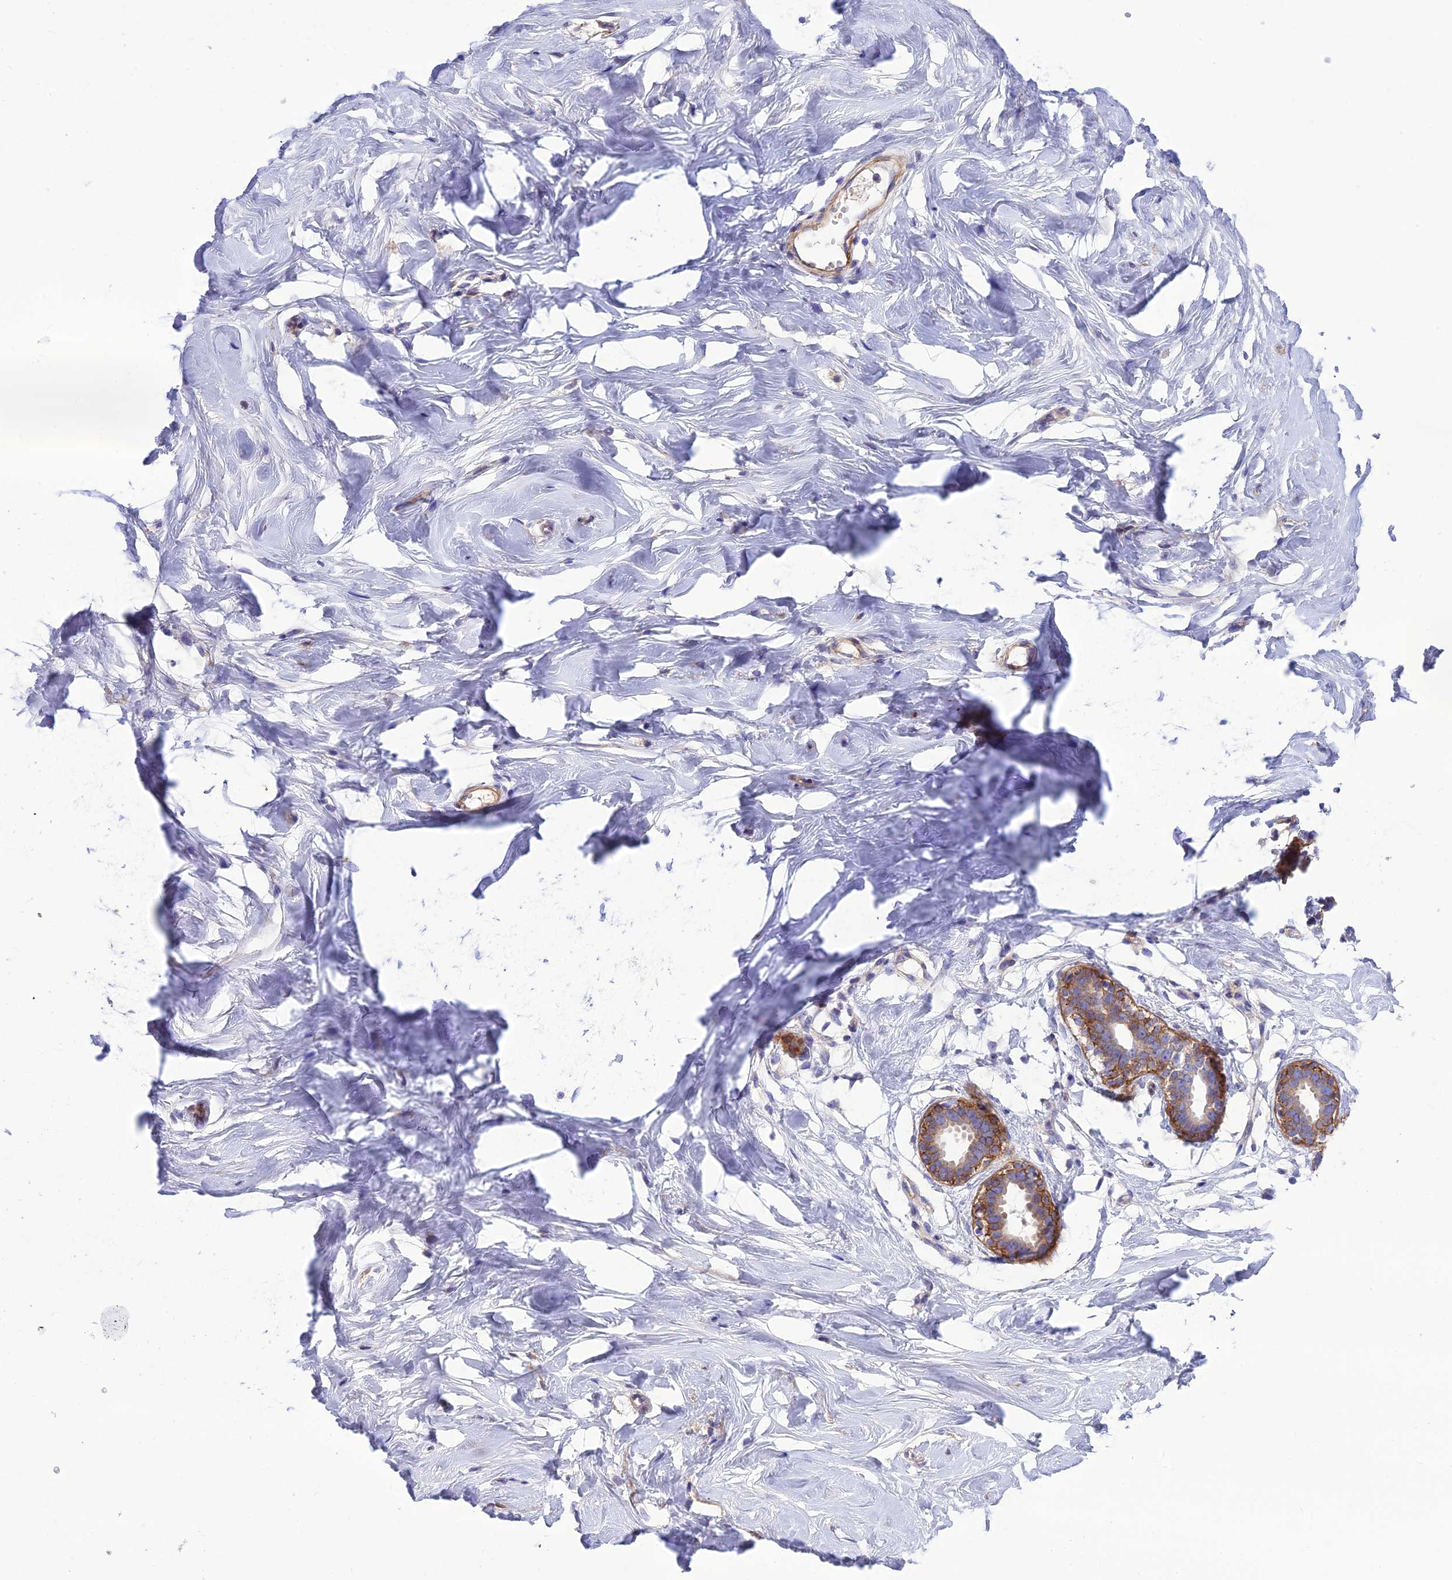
{"staining": {"intensity": "negative", "quantity": "none", "location": "none"}, "tissue": "breast", "cell_type": "Adipocytes", "image_type": "normal", "snomed": [{"axis": "morphology", "description": "Normal tissue, NOS"}, {"axis": "morphology", "description": "Adenoma, NOS"}, {"axis": "topography", "description": "Breast"}], "caption": "Breast stained for a protein using immunohistochemistry (IHC) reveals no expression adipocytes.", "gene": "FRA10AC1", "patient": {"sex": "female", "age": 23}}